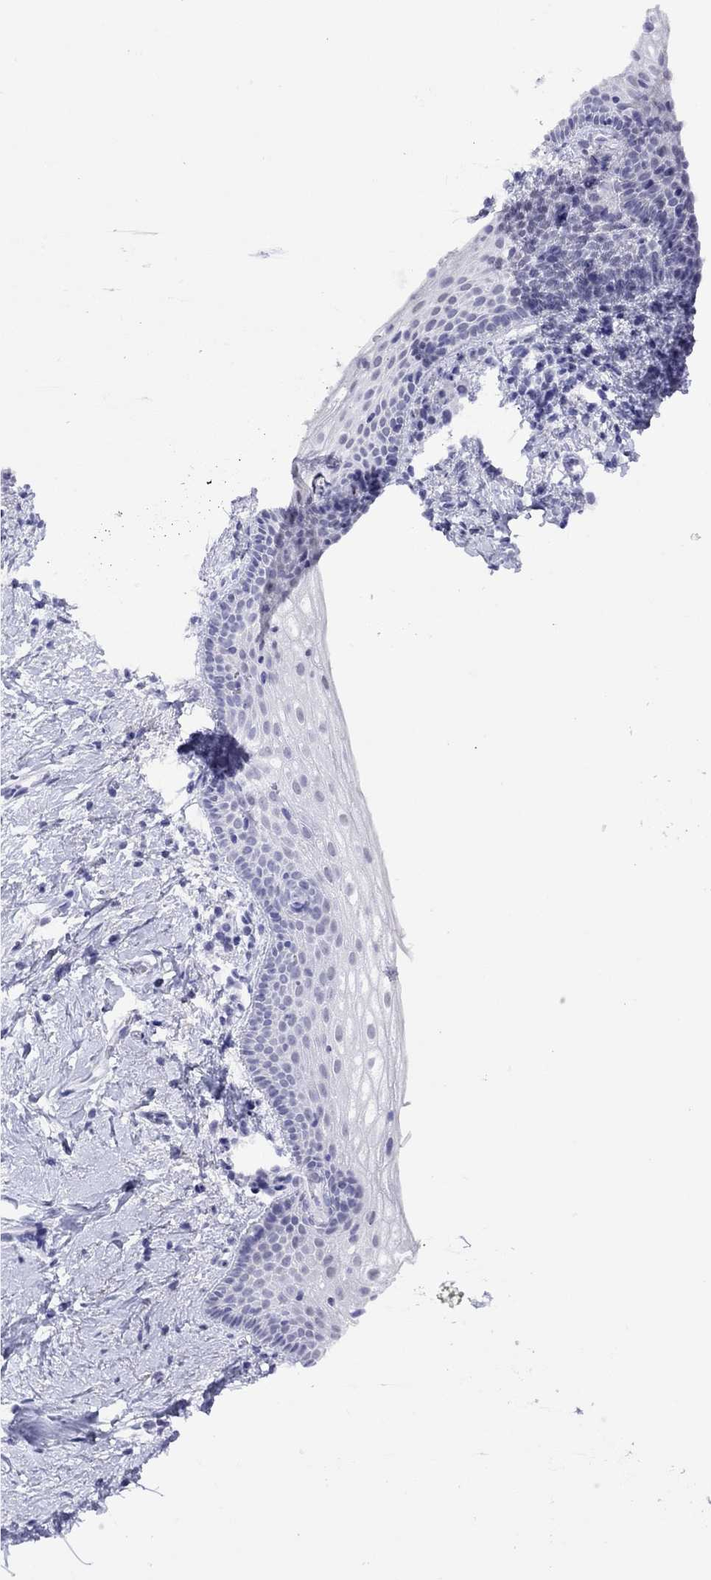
{"staining": {"intensity": "negative", "quantity": "none", "location": "none"}, "tissue": "vagina", "cell_type": "Squamous epithelial cells", "image_type": "normal", "snomed": [{"axis": "morphology", "description": "Normal tissue, NOS"}, {"axis": "topography", "description": "Vagina"}], "caption": "Protein analysis of unremarkable vagina shows no significant positivity in squamous epithelial cells.", "gene": "SLC30A8", "patient": {"sex": "female", "age": 61}}